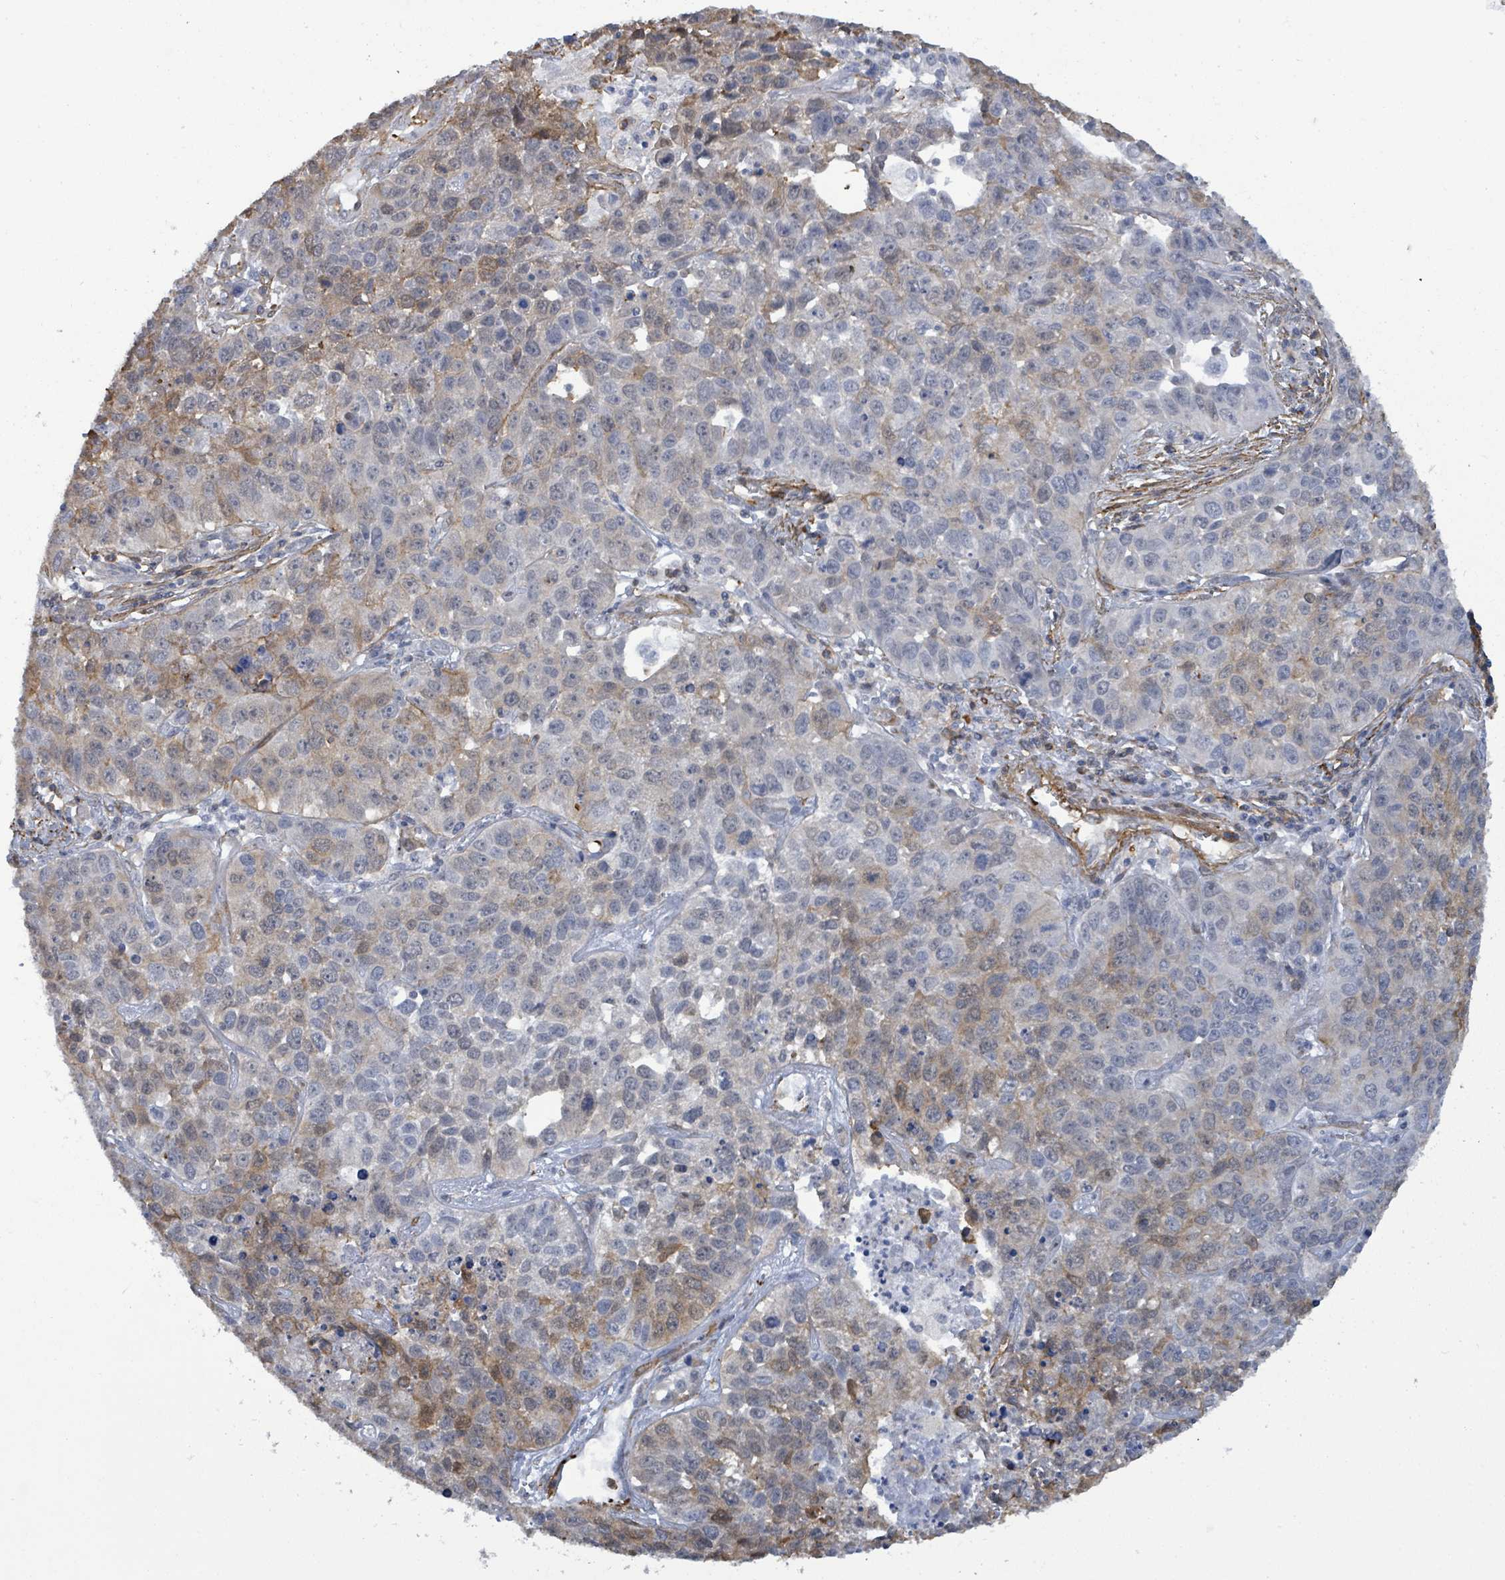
{"staining": {"intensity": "moderate", "quantity": "<25%", "location": "cytoplasmic/membranous"}, "tissue": "lung cancer", "cell_type": "Tumor cells", "image_type": "cancer", "snomed": [{"axis": "morphology", "description": "Squamous cell carcinoma, NOS"}, {"axis": "topography", "description": "Lung"}], "caption": "Squamous cell carcinoma (lung) tissue exhibits moderate cytoplasmic/membranous staining in approximately <25% of tumor cells, visualized by immunohistochemistry.", "gene": "PRKRIP1", "patient": {"sex": "male", "age": 76}}